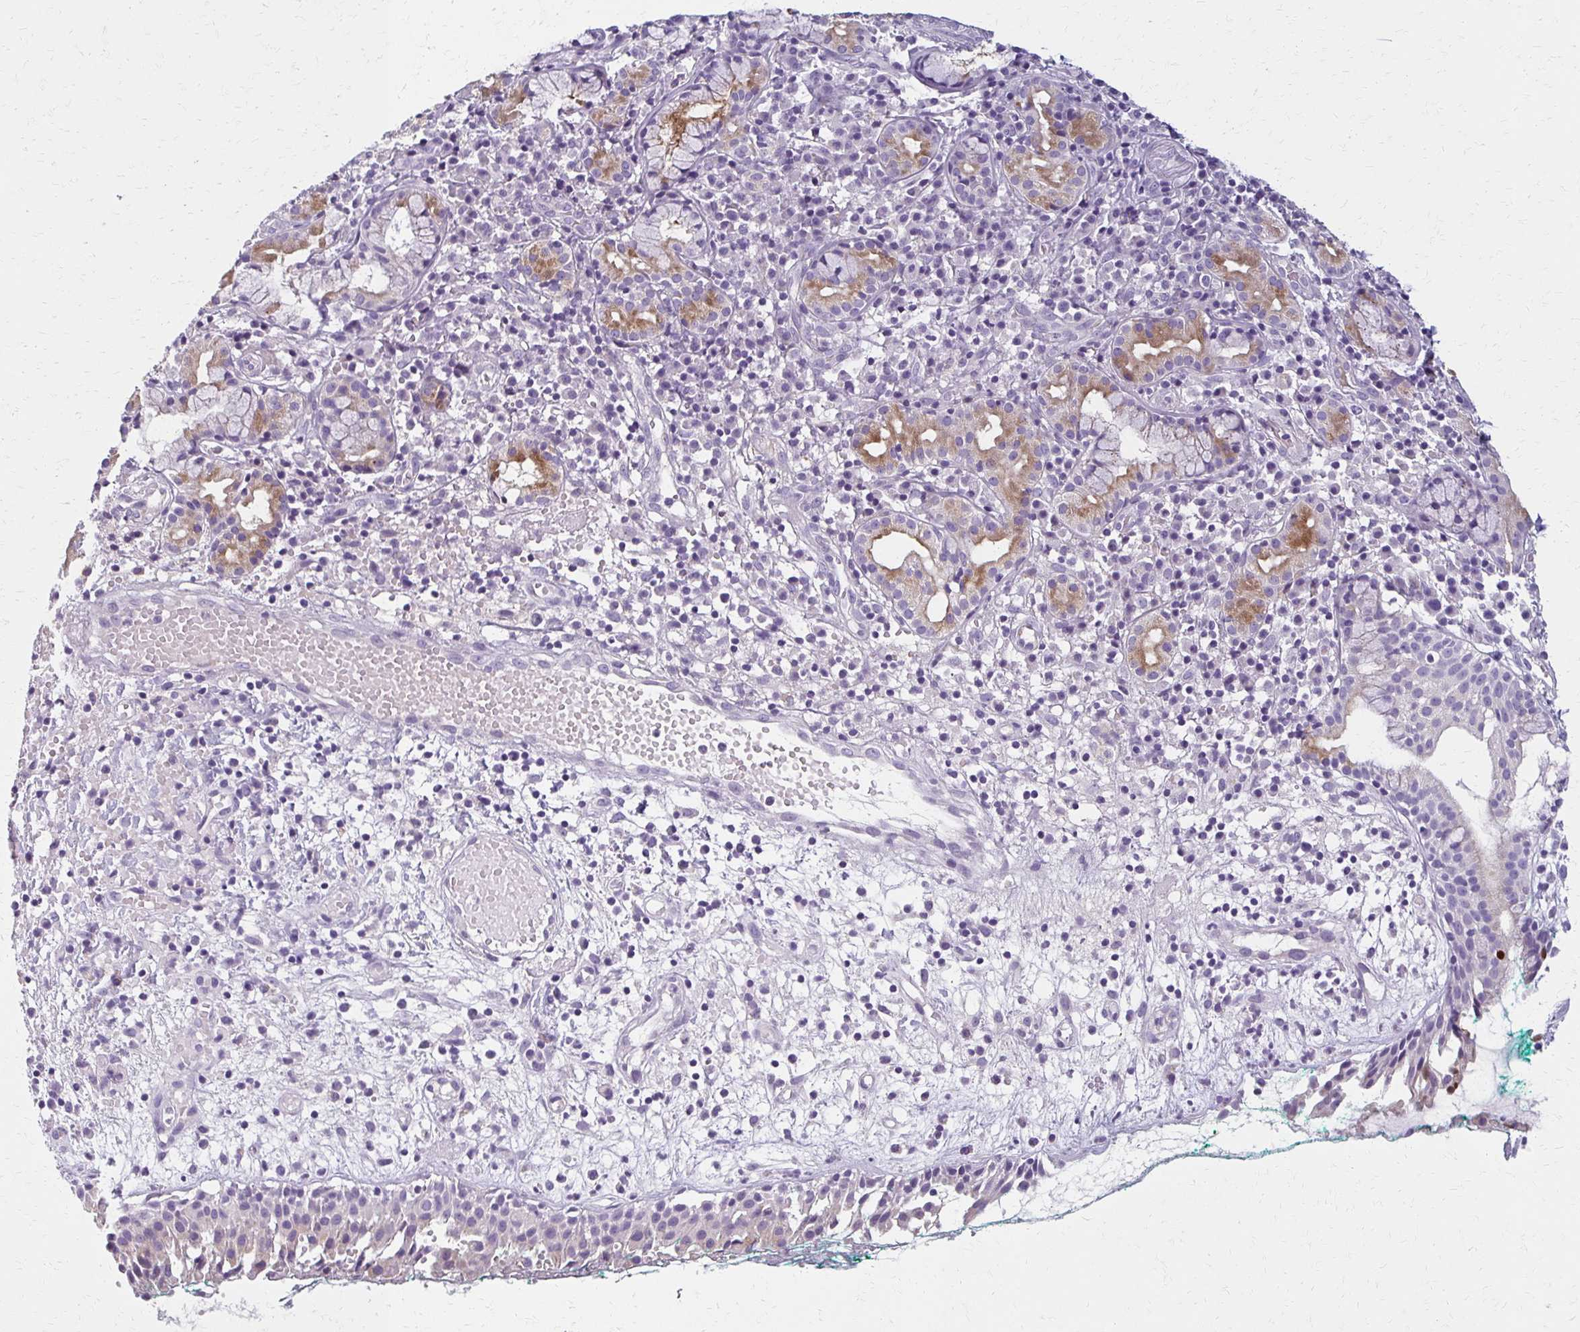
{"staining": {"intensity": "weak", "quantity": "<25%", "location": "cytoplasmic/membranous"}, "tissue": "nasopharynx", "cell_type": "Respiratory epithelial cells", "image_type": "normal", "snomed": [{"axis": "morphology", "description": "Normal tissue, NOS"}, {"axis": "morphology", "description": "Basal cell carcinoma"}, {"axis": "topography", "description": "Cartilage tissue"}, {"axis": "topography", "description": "Nasopharynx"}, {"axis": "topography", "description": "Oral tissue"}], "caption": "Immunohistochemistry (IHC) histopathology image of benign nasopharynx: nasopharynx stained with DAB displays no significant protein staining in respiratory epithelial cells. (DAB immunohistochemistry visualized using brightfield microscopy, high magnification).", "gene": "BBS12", "patient": {"sex": "female", "age": 77}}